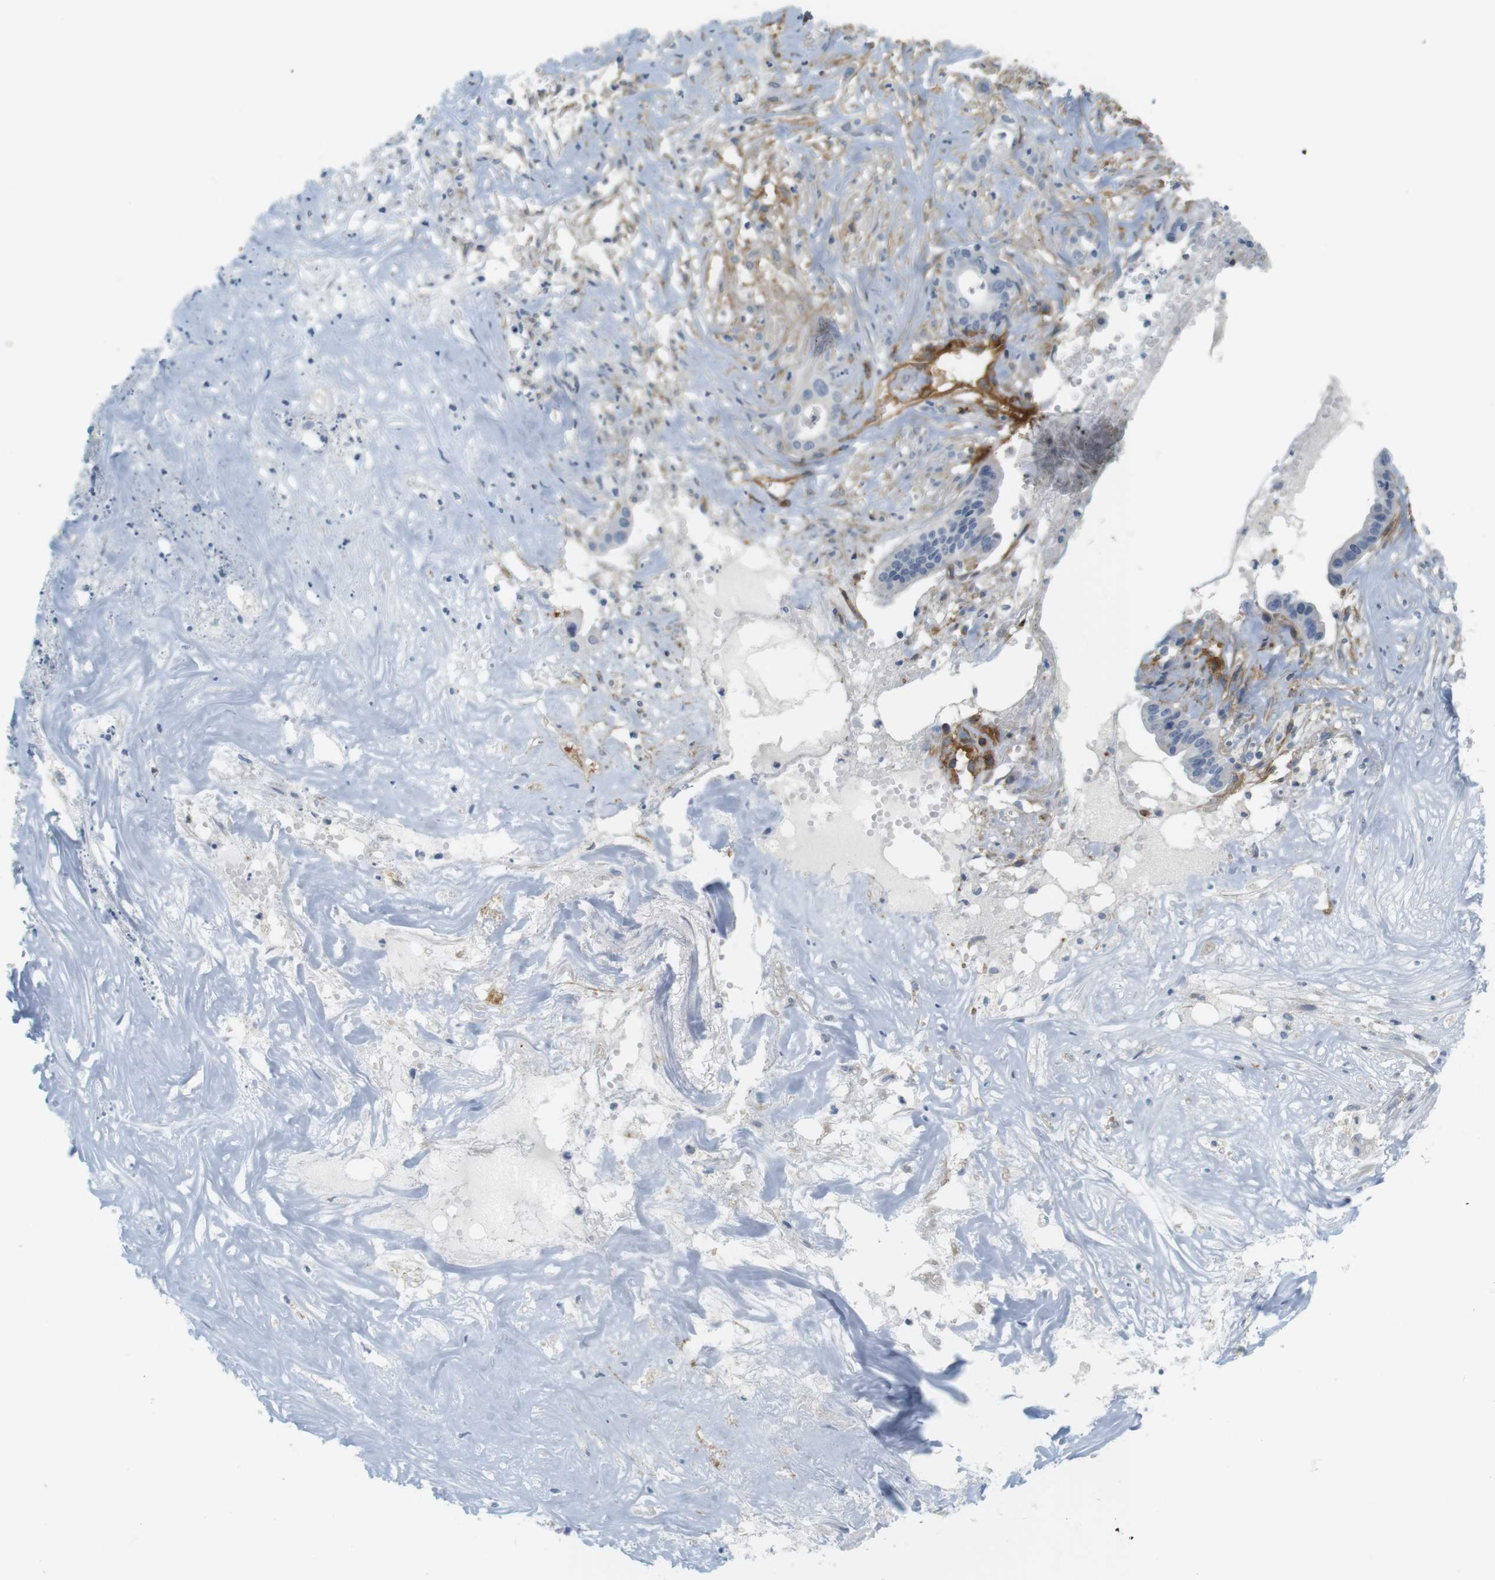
{"staining": {"intensity": "negative", "quantity": "none", "location": "none"}, "tissue": "liver cancer", "cell_type": "Tumor cells", "image_type": "cancer", "snomed": [{"axis": "morphology", "description": "Cholangiocarcinoma"}, {"axis": "topography", "description": "Liver"}], "caption": "High power microscopy micrograph of an immunohistochemistry photomicrograph of liver cancer (cholangiocarcinoma), revealing no significant expression in tumor cells.", "gene": "F2R", "patient": {"sex": "female", "age": 61}}